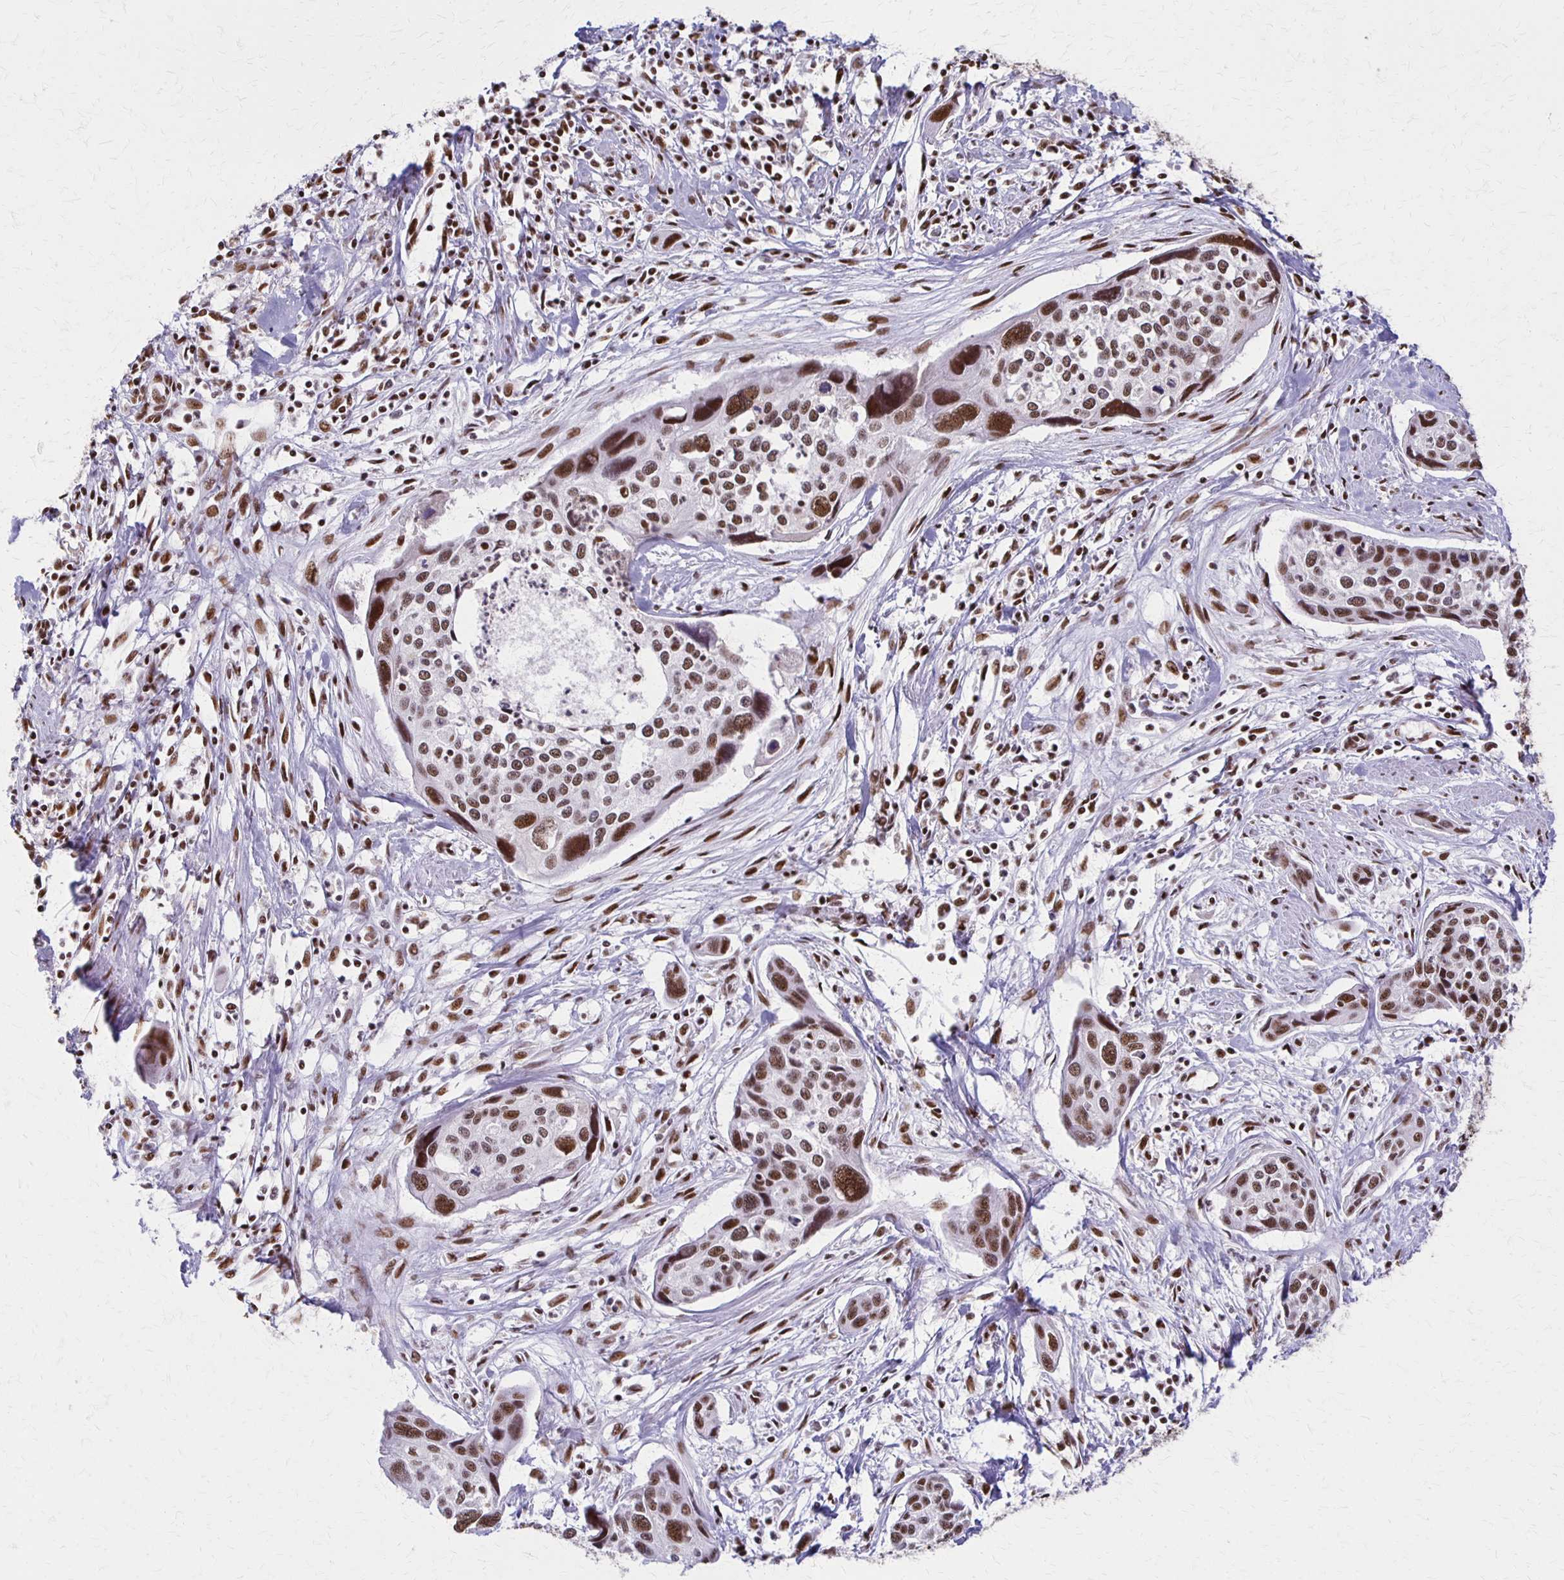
{"staining": {"intensity": "strong", "quantity": ">75%", "location": "nuclear"}, "tissue": "cervical cancer", "cell_type": "Tumor cells", "image_type": "cancer", "snomed": [{"axis": "morphology", "description": "Squamous cell carcinoma, NOS"}, {"axis": "topography", "description": "Cervix"}], "caption": "Immunohistochemistry photomicrograph of human cervical cancer (squamous cell carcinoma) stained for a protein (brown), which displays high levels of strong nuclear staining in about >75% of tumor cells.", "gene": "XRCC6", "patient": {"sex": "female", "age": 31}}